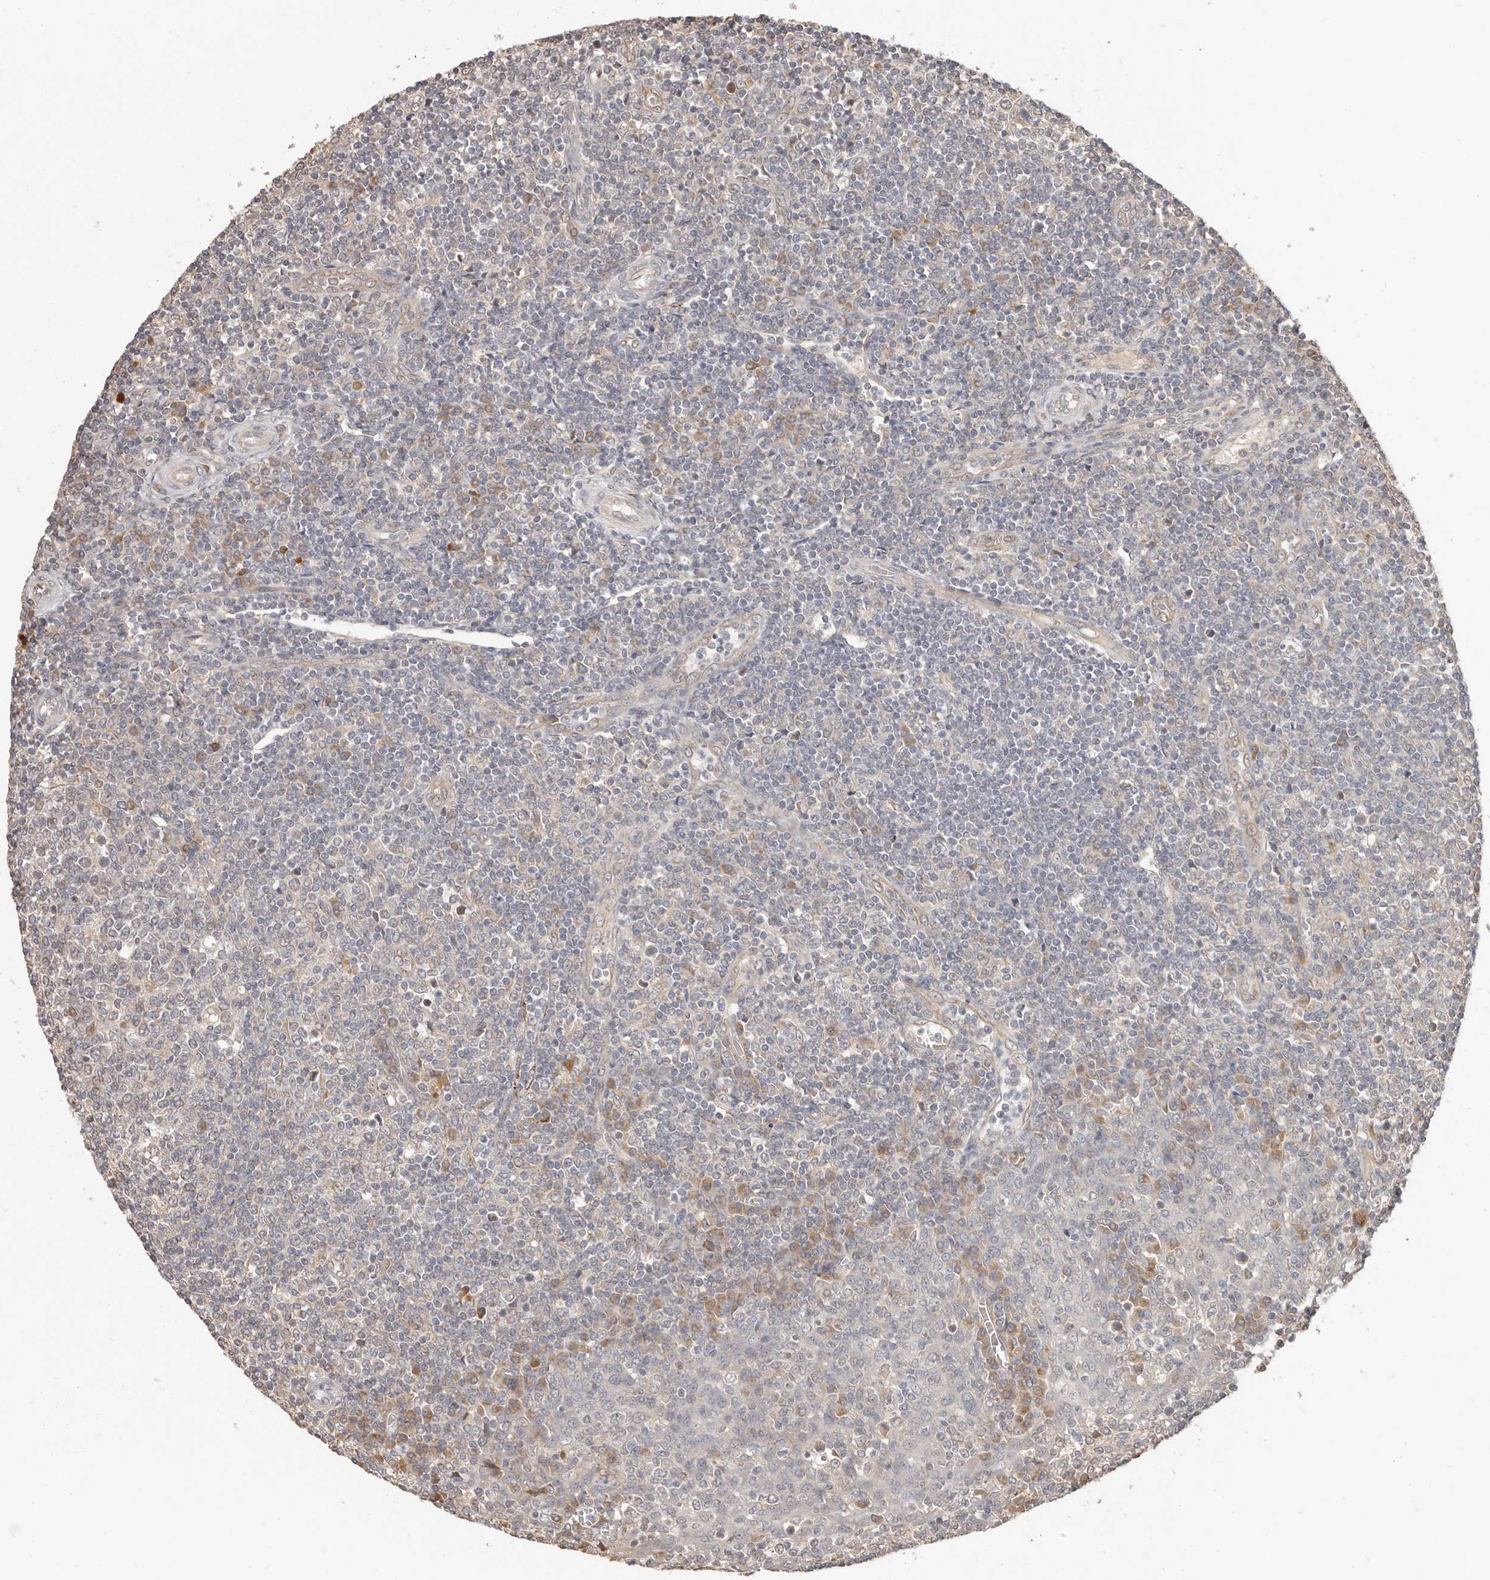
{"staining": {"intensity": "moderate", "quantity": "<25%", "location": "cytoplasmic/membranous"}, "tissue": "tonsil", "cell_type": "Germinal center cells", "image_type": "normal", "snomed": [{"axis": "morphology", "description": "Normal tissue, NOS"}, {"axis": "topography", "description": "Tonsil"}], "caption": "Immunohistochemical staining of unremarkable human tonsil reveals <25% levels of moderate cytoplasmic/membranous protein staining in approximately <25% of germinal center cells.", "gene": "MTFR2", "patient": {"sex": "female", "age": 19}}